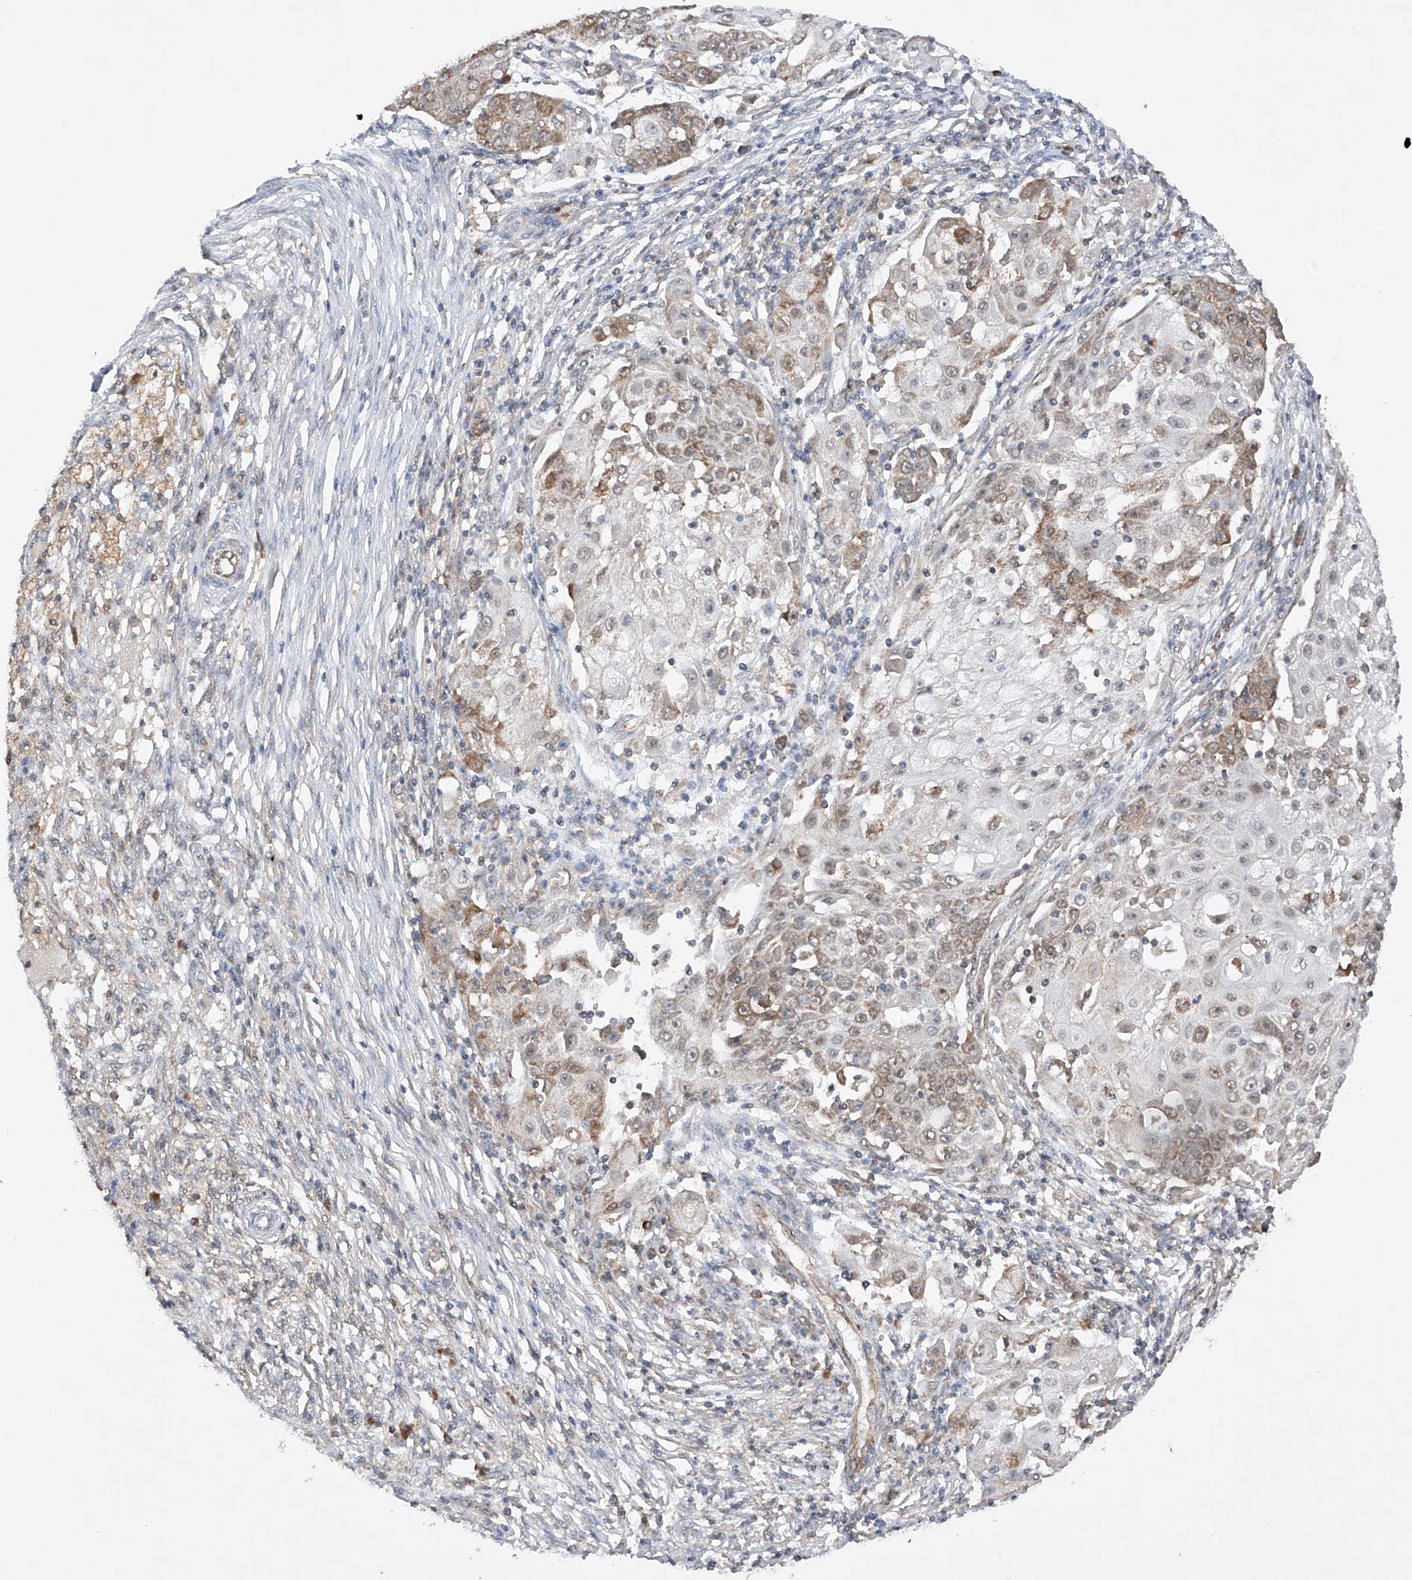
{"staining": {"intensity": "moderate", "quantity": "25%-75%", "location": "cytoplasmic/membranous"}, "tissue": "ovarian cancer", "cell_type": "Tumor cells", "image_type": "cancer", "snomed": [{"axis": "morphology", "description": "Carcinoma, endometroid"}, {"axis": "topography", "description": "Ovary"}], "caption": "High-magnification brightfield microscopy of endometroid carcinoma (ovarian) stained with DAB (3,3'-diaminobenzidine) (brown) and counterstained with hematoxylin (blue). tumor cells exhibit moderate cytoplasmic/membranous positivity is present in approximately25%-75% of cells.", "gene": "SDHAF4", "patient": {"sex": "female", "age": 42}}